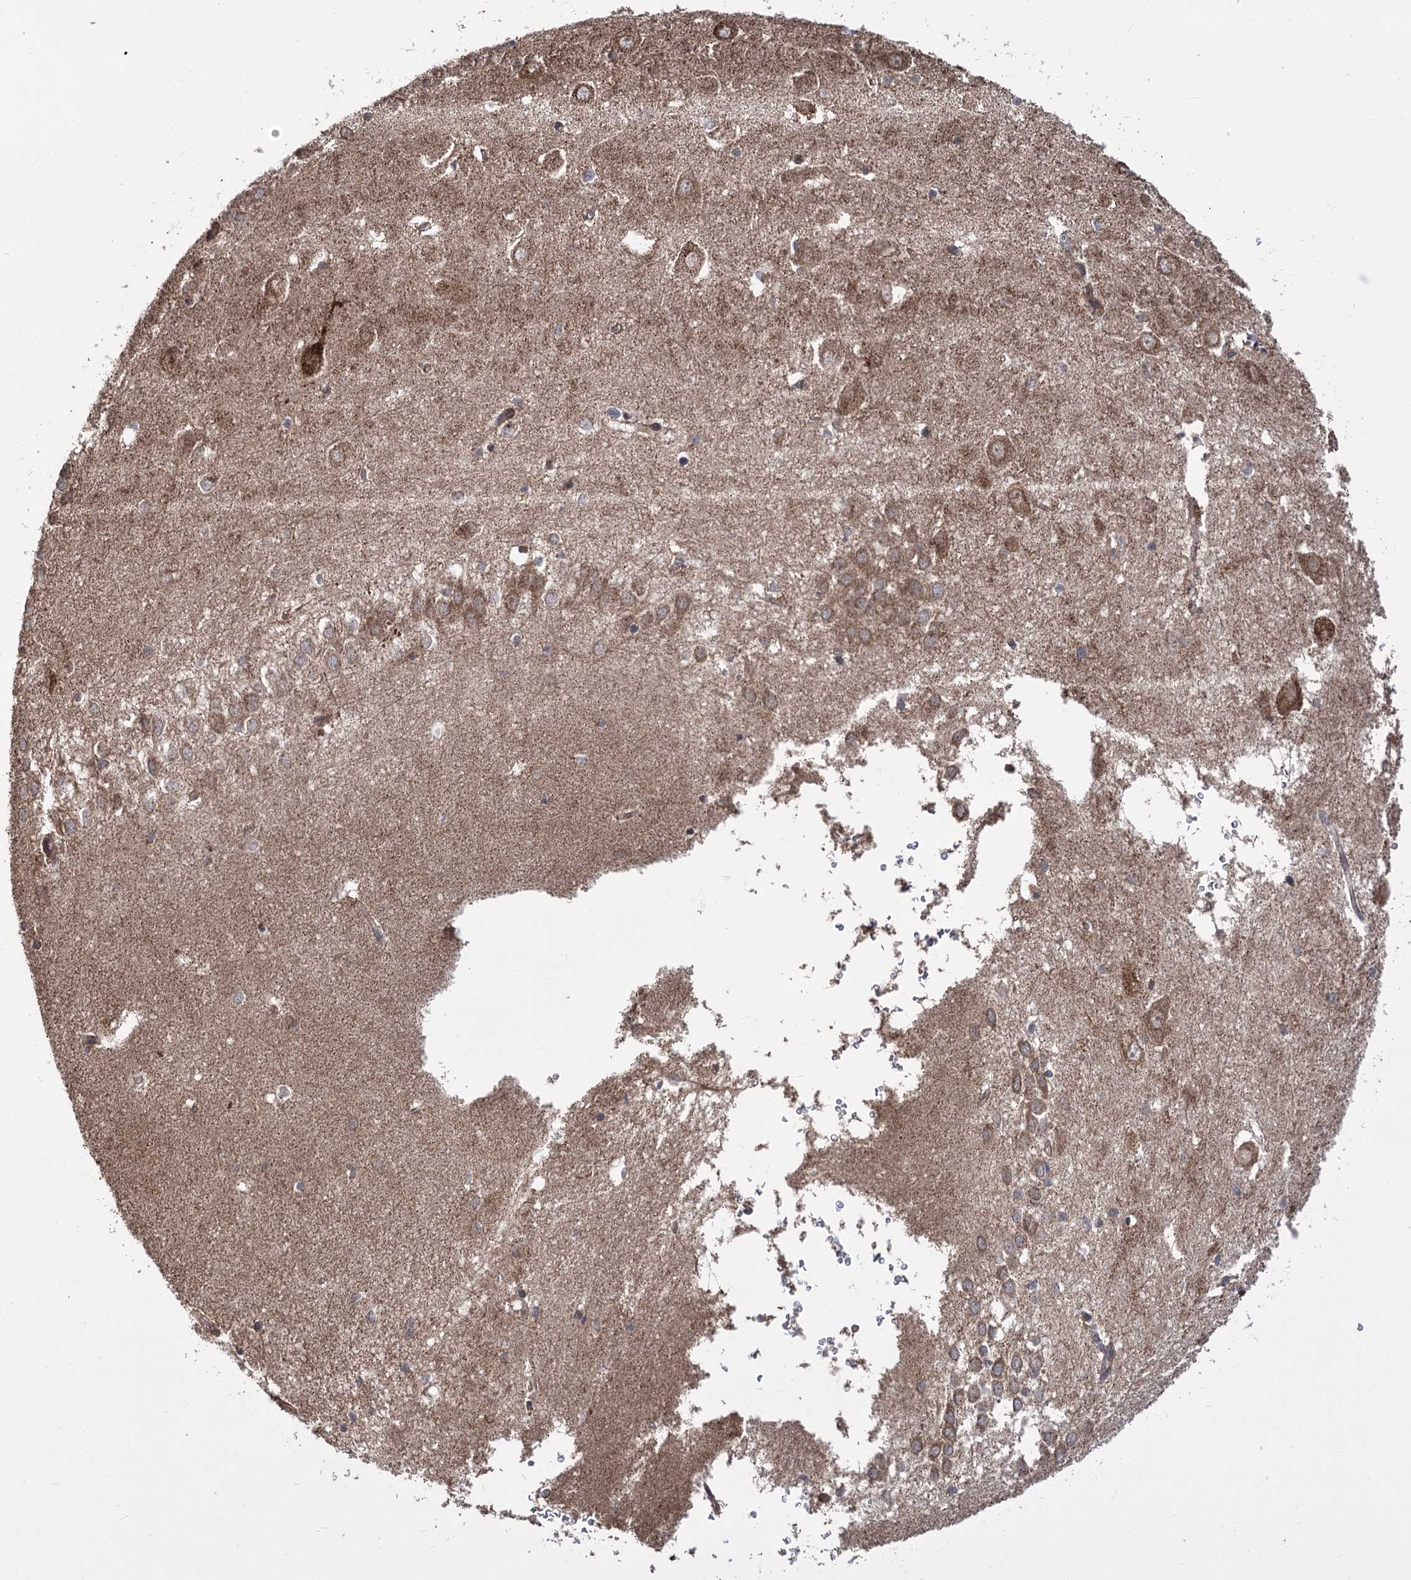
{"staining": {"intensity": "moderate", "quantity": ">75%", "location": "cytoplasmic/membranous"}, "tissue": "hippocampus", "cell_type": "Glial cells", "image_type": "normal", "snomed": [{"axis": "morphology", "description": "Normal tissue, NOS"}, {"axis": "topography", "description": "Hippocampus"}], "caption": "Moderate cytoplasmic/membranous protein staining is seen in approximately >75% of glial cells in hippocampus. (DAB (3,3'-diaminobenzidine) IHC, brown staining for protein, blue staining for nuclei).", "gene": "RASSF3", "patient": {"sex": "female", "age": 64}}